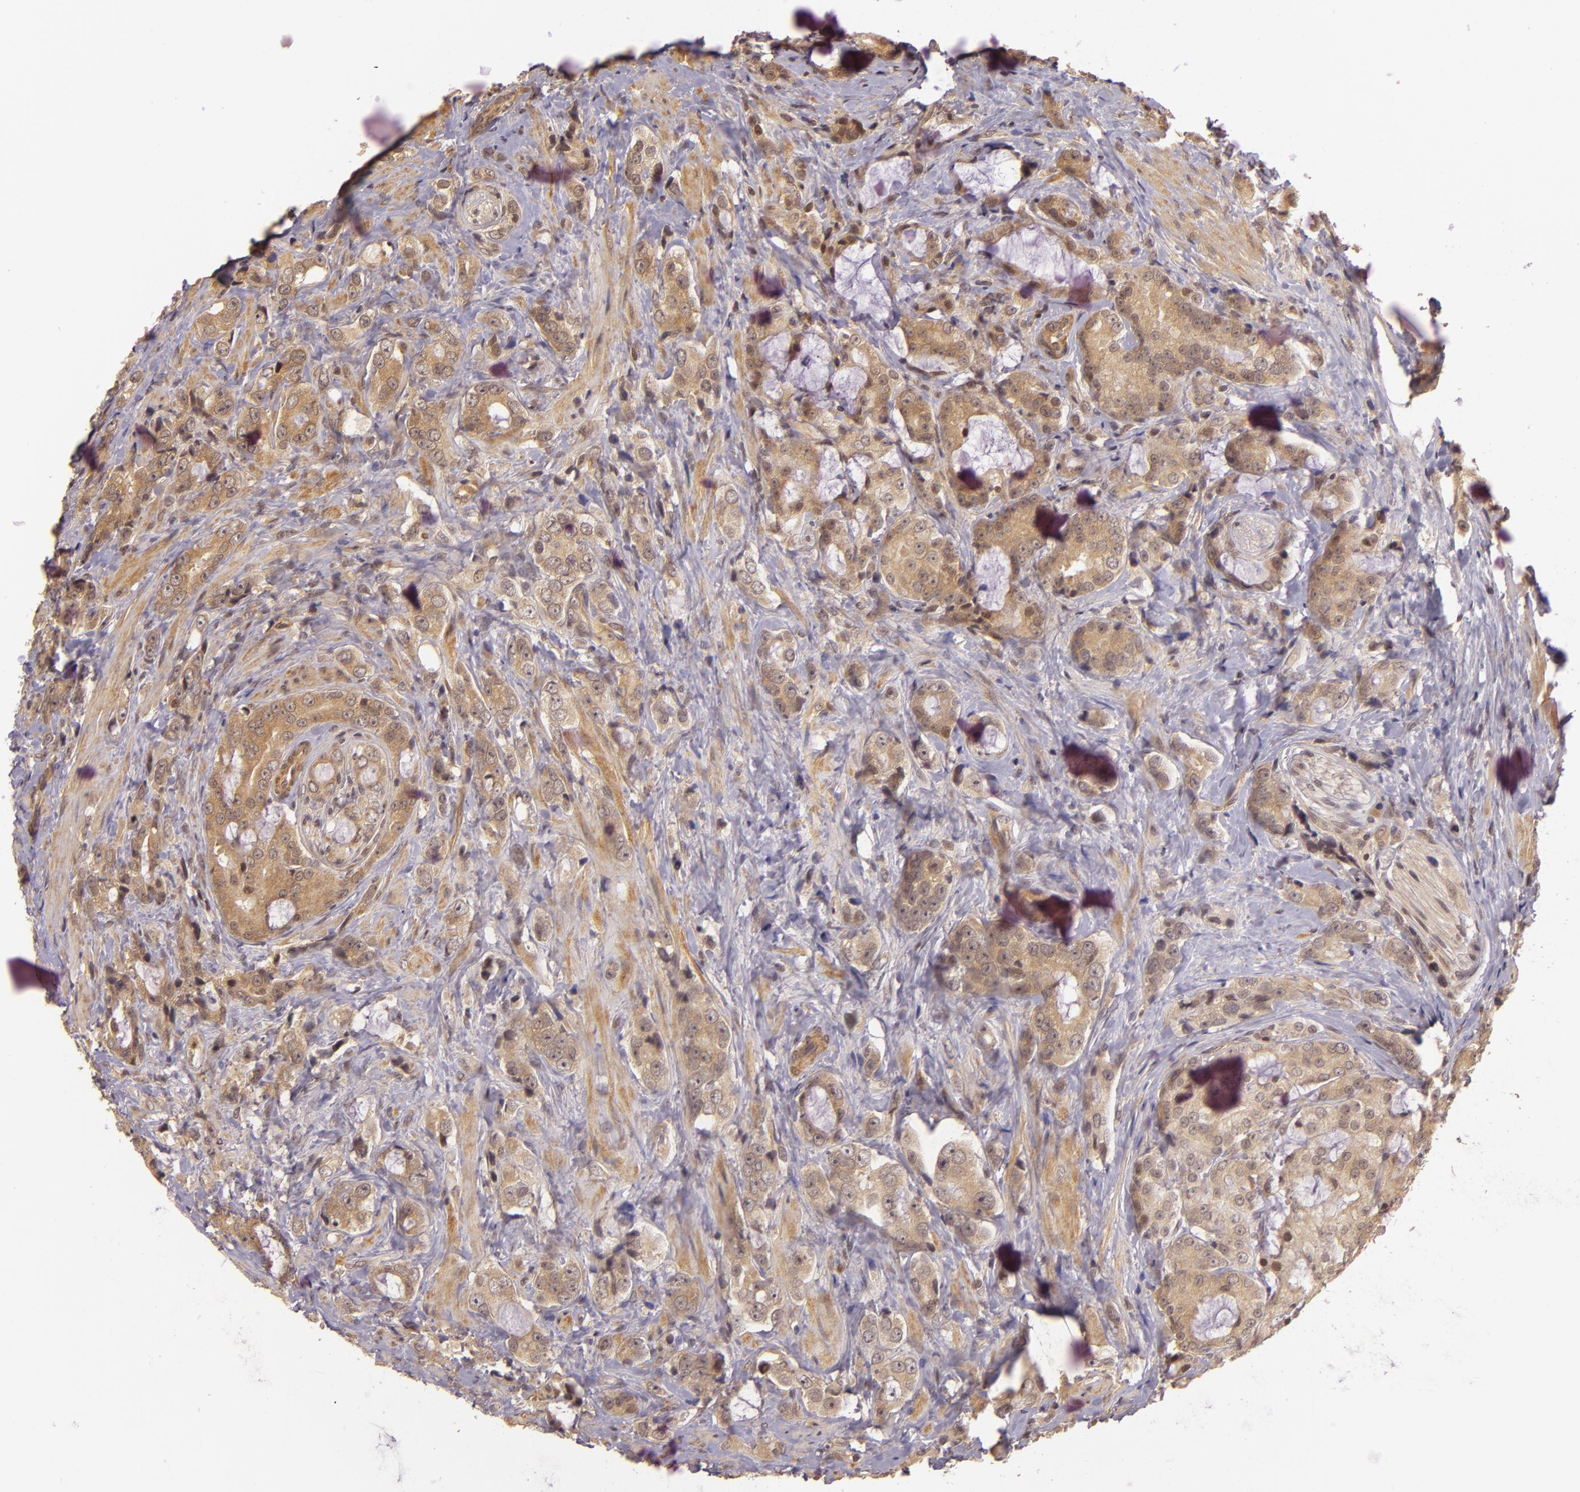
{"staining": {"intensity": "weak", "quantity": ">75%", "location": "cytoplasmic/membranous"}, "tissue": "prostate cancer", "cell_type": "Tumor cells", "image_type": "cancer", "snomed": [{"axis": "morphology", "description": "Adenocarcinoma, Medium grade"}, {"axis": "topography", "description": "Prostate"}], "caption": "Prostate cancer (adenocarcinoma (medium-grade)) tissue reveals weak cytoplasmic/membranous positivity in approximately >75% of tumor cells", "gene": "TXNRD2", "patient": {"sex": "male", "age": 70}}